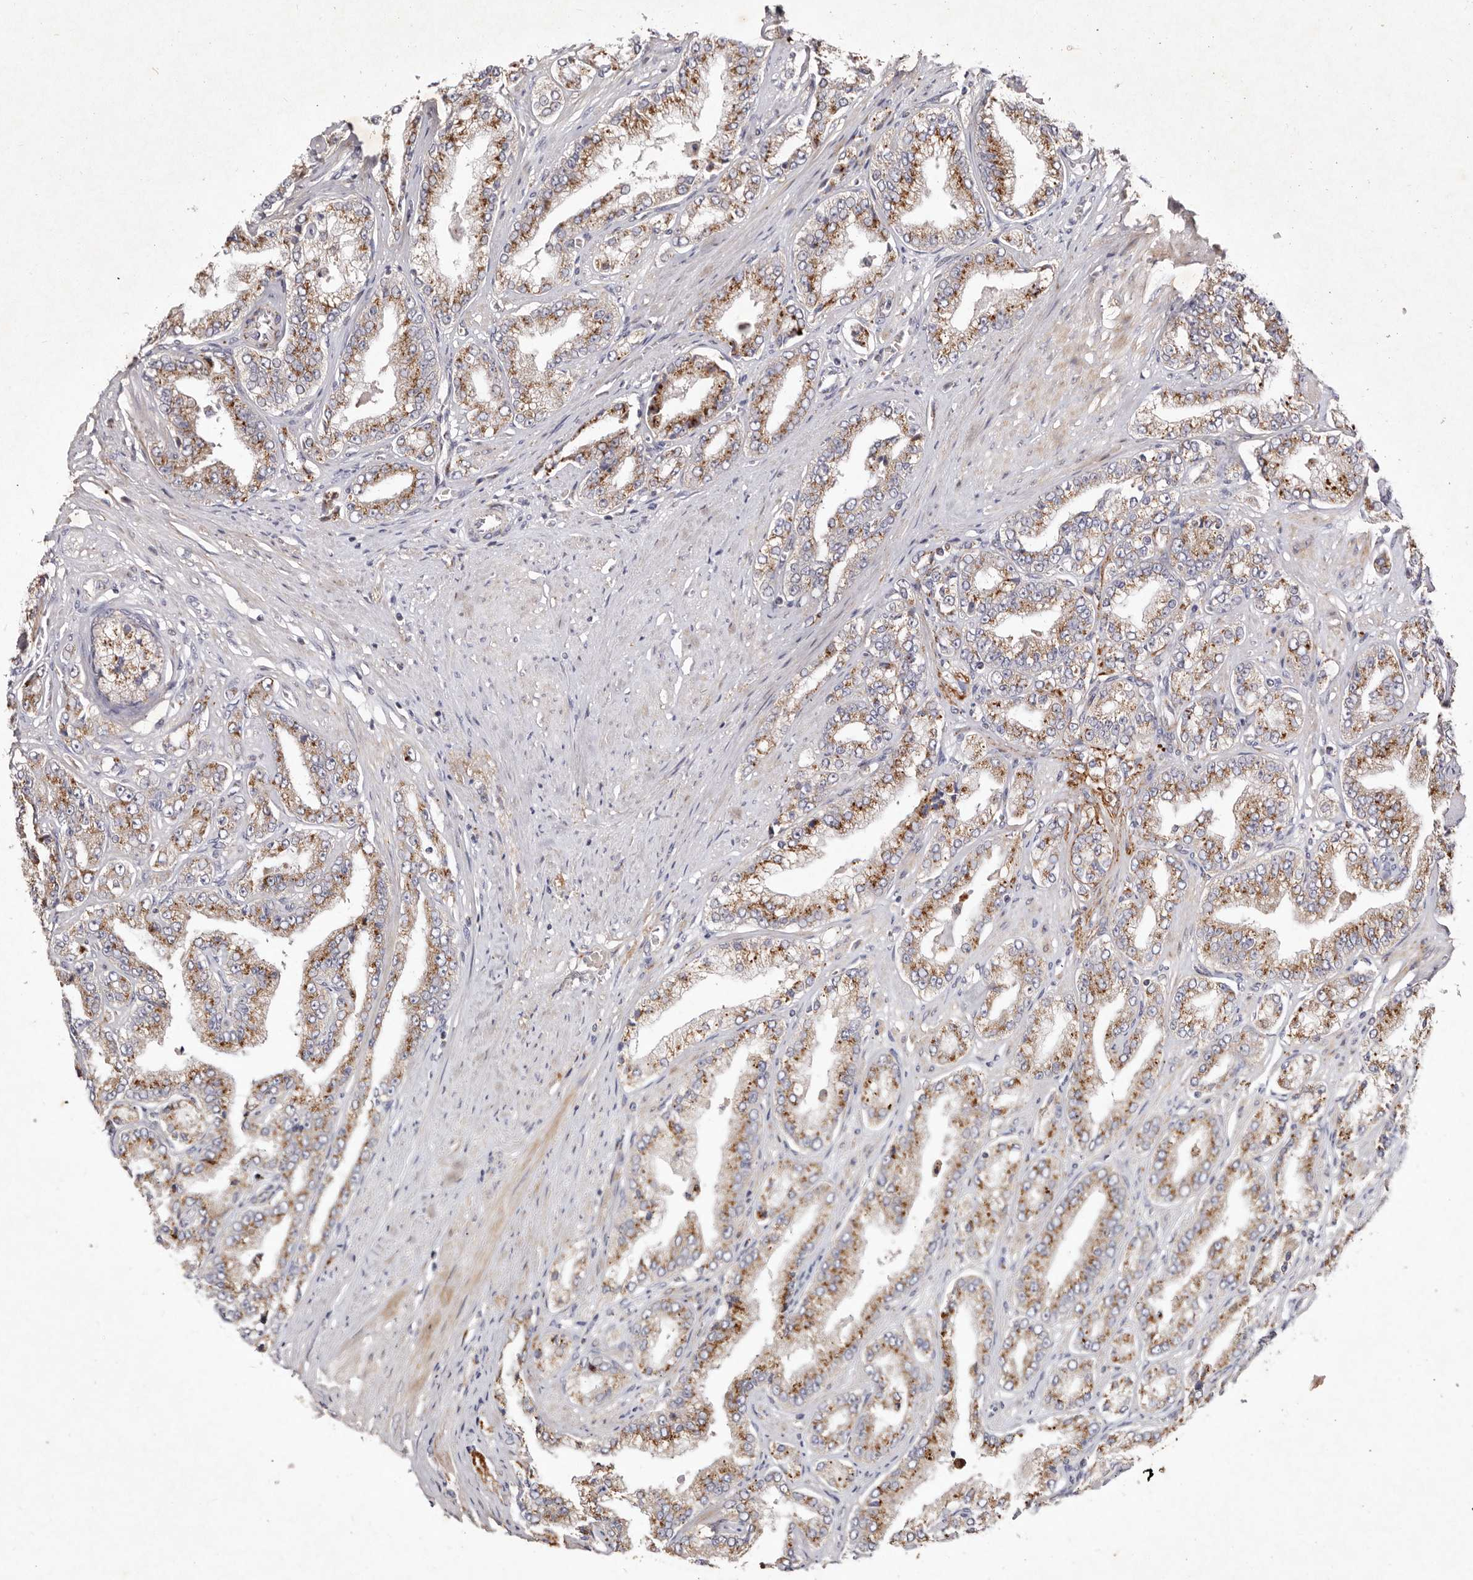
{"staining": {"intensity": "moderate", "quantity": ">75%", "location": "cytoplasmic/membranous"}, "tissue": "prostate cancer", "cell_type": "Tumor cells", "image_type": "cancer", "snomed": [{"axis": "morphology", "description": "Adenocarcinoma, High grade"}, {"axis": "topography", "description": "Prostate"}], "caption": "A histopathology image of human prostate cancer (adenocarcinoma (high-grade)) stained for a protein displays moderate cytoplasmic/membranous brown staining in tumor cells.", "gene": "USP24", "patient": {"sex": "male", "age": 71}}